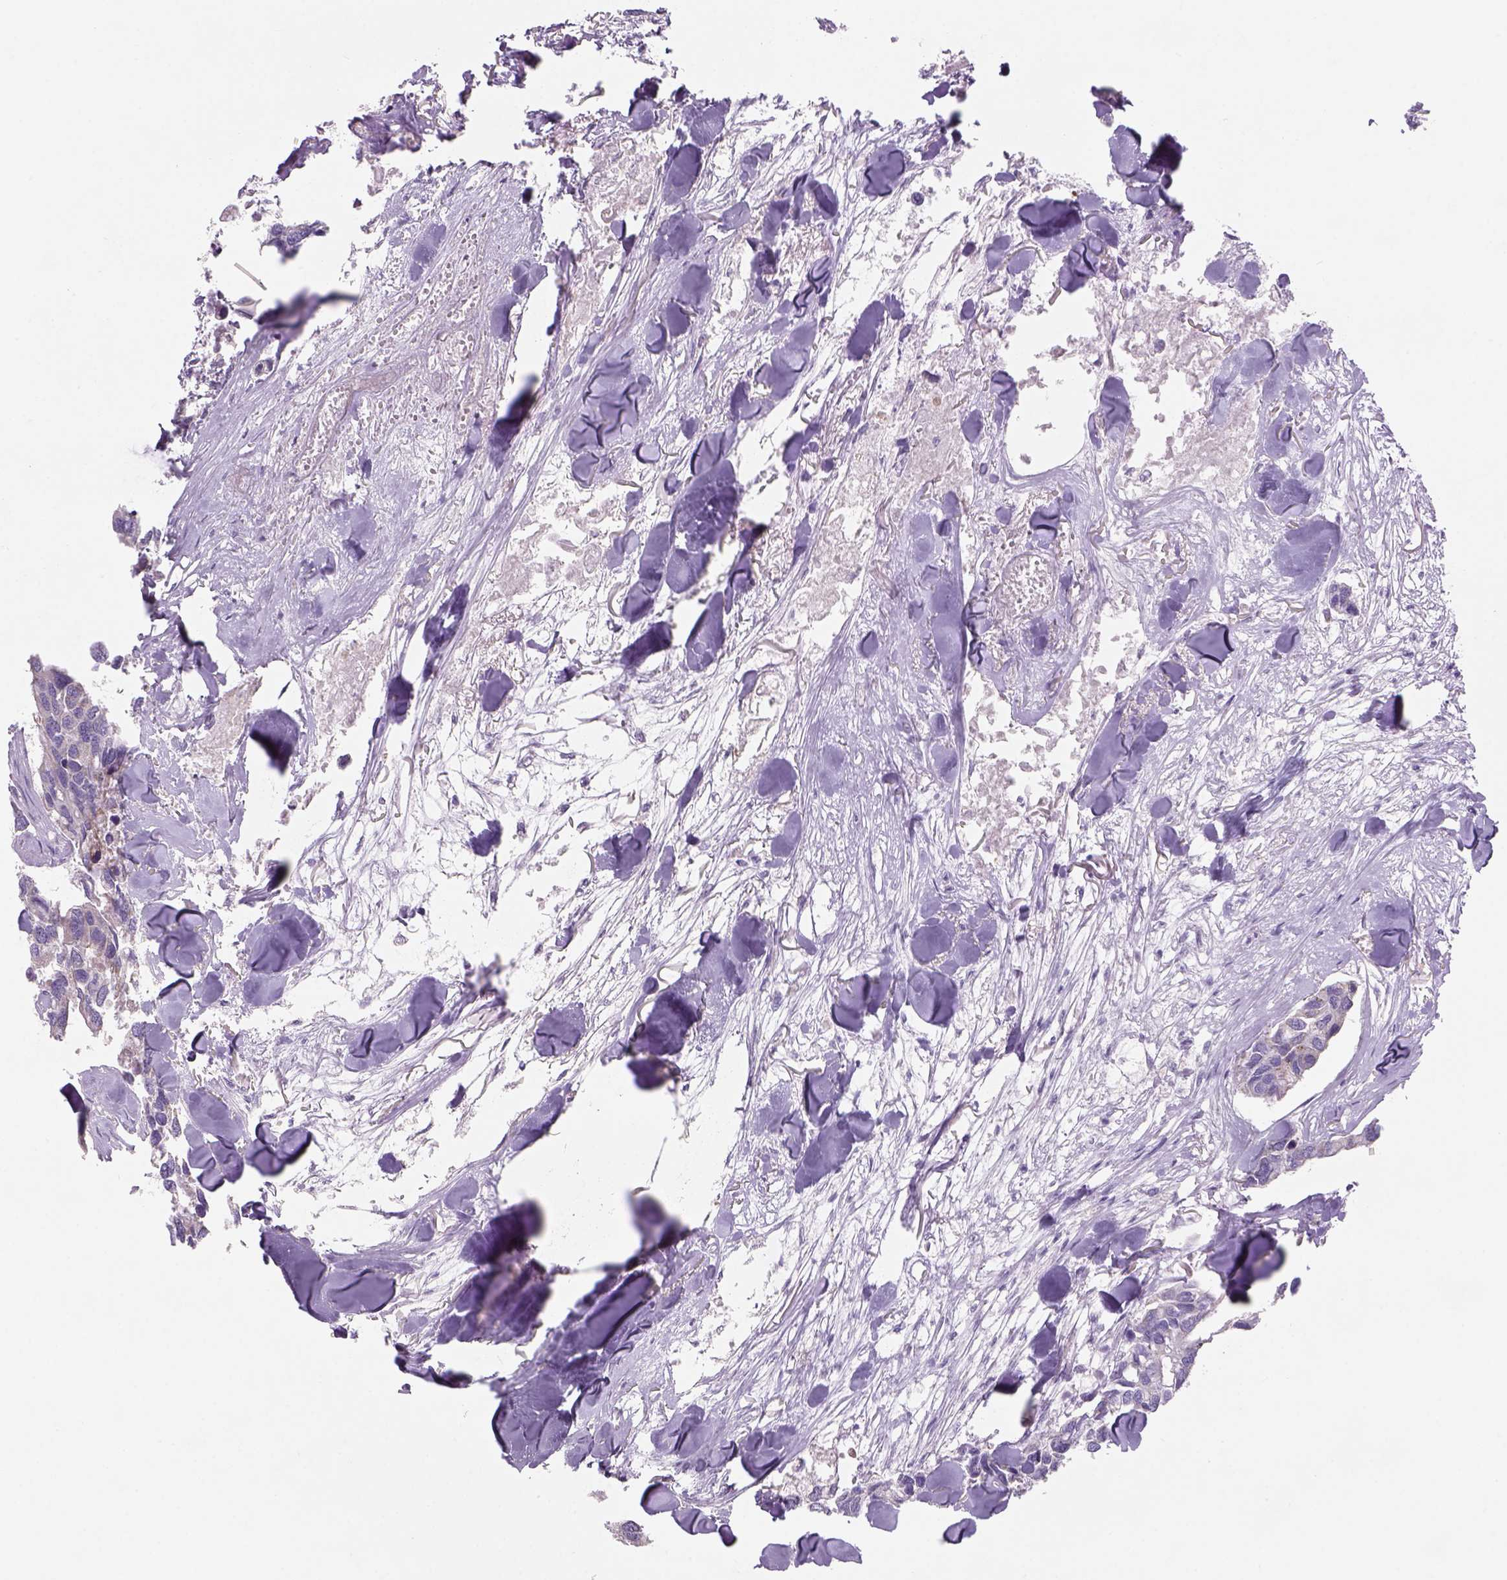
{"staining": {"intensity": "negative", "quantity": "none", "location": "none"}, "tissue": "breast cancer", "cell_type": "Tumor cells", "image_type": "cancer", "snomed": [{"axis": "morphology", "description": "Duct carcinoma"}, {"axis": "topography", "description": "Breast"}], "caption": "High power microscopy image of an immunohistochemistry histopathology image of breast cancer (intraductal carcinoma), revealing no significant staining in tumor cells. The staining is performed using DAB brown chromogen with nuclei counter-stained in using hematoxylin.", "gene": "ADGRV1", "patient": {"sex": "female", "age": 83}}